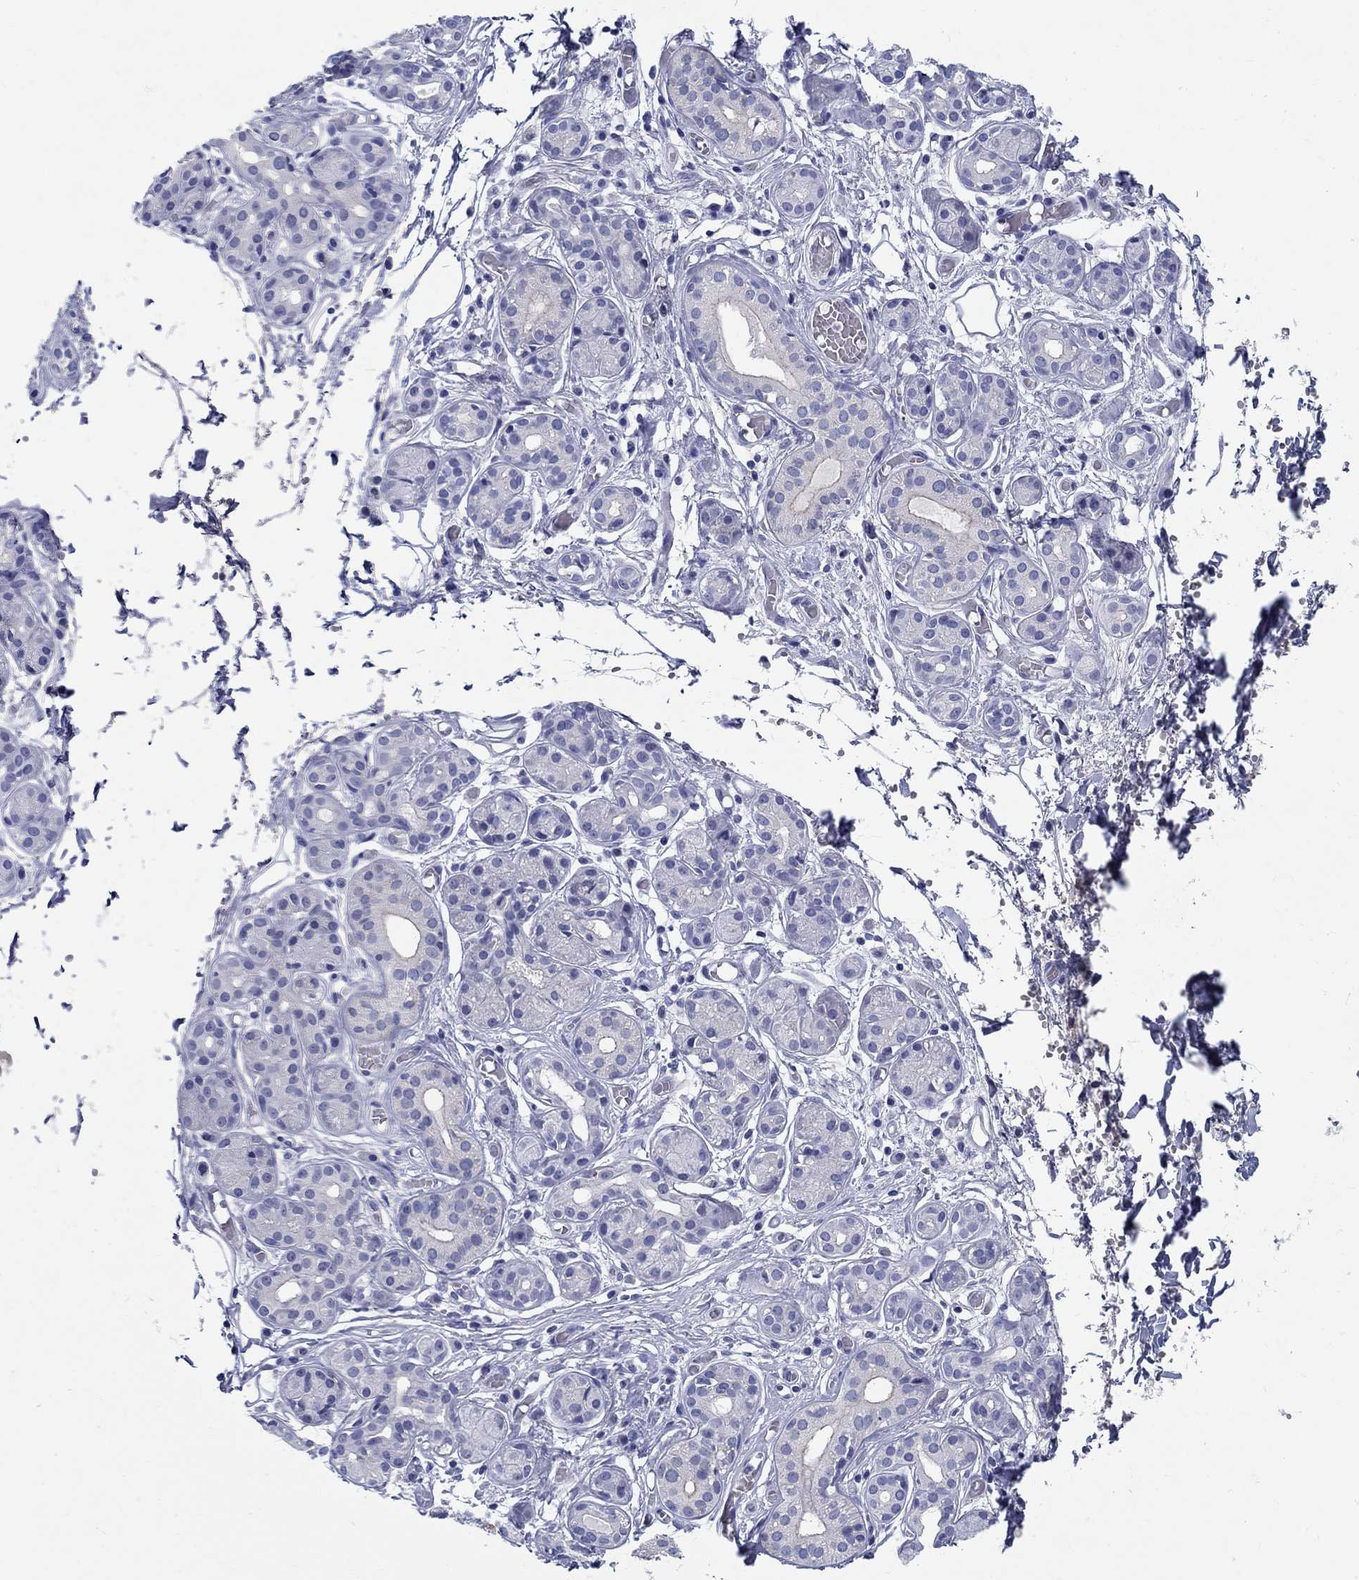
{"staining": {"intensity": "negative", "quantity": "none", "location": "none"}, "tissue": "salivary gland", "cell_type": "Glandular cells", "image_type": "normal", "snomed": [{"axis": "morphology", "description": "Normal tissue, NOS"}, {"axis": "topography", "description": "Salivary gland"}, {"axis": "topography", "description": "Peripheral nerve tissue"}], "caption": "This is a micrograph of IHC staining of unremarkable salivary gland, which shows no positivity in glandular cells. (Stains: DAB (3,3'-diaminobenzidine) IHC with hematoxylin counter stain, Microscopy: brightfield microscopy at high magnification).", "gene": "CRYGA", "patient": {"sex": "male", "age": 71}}